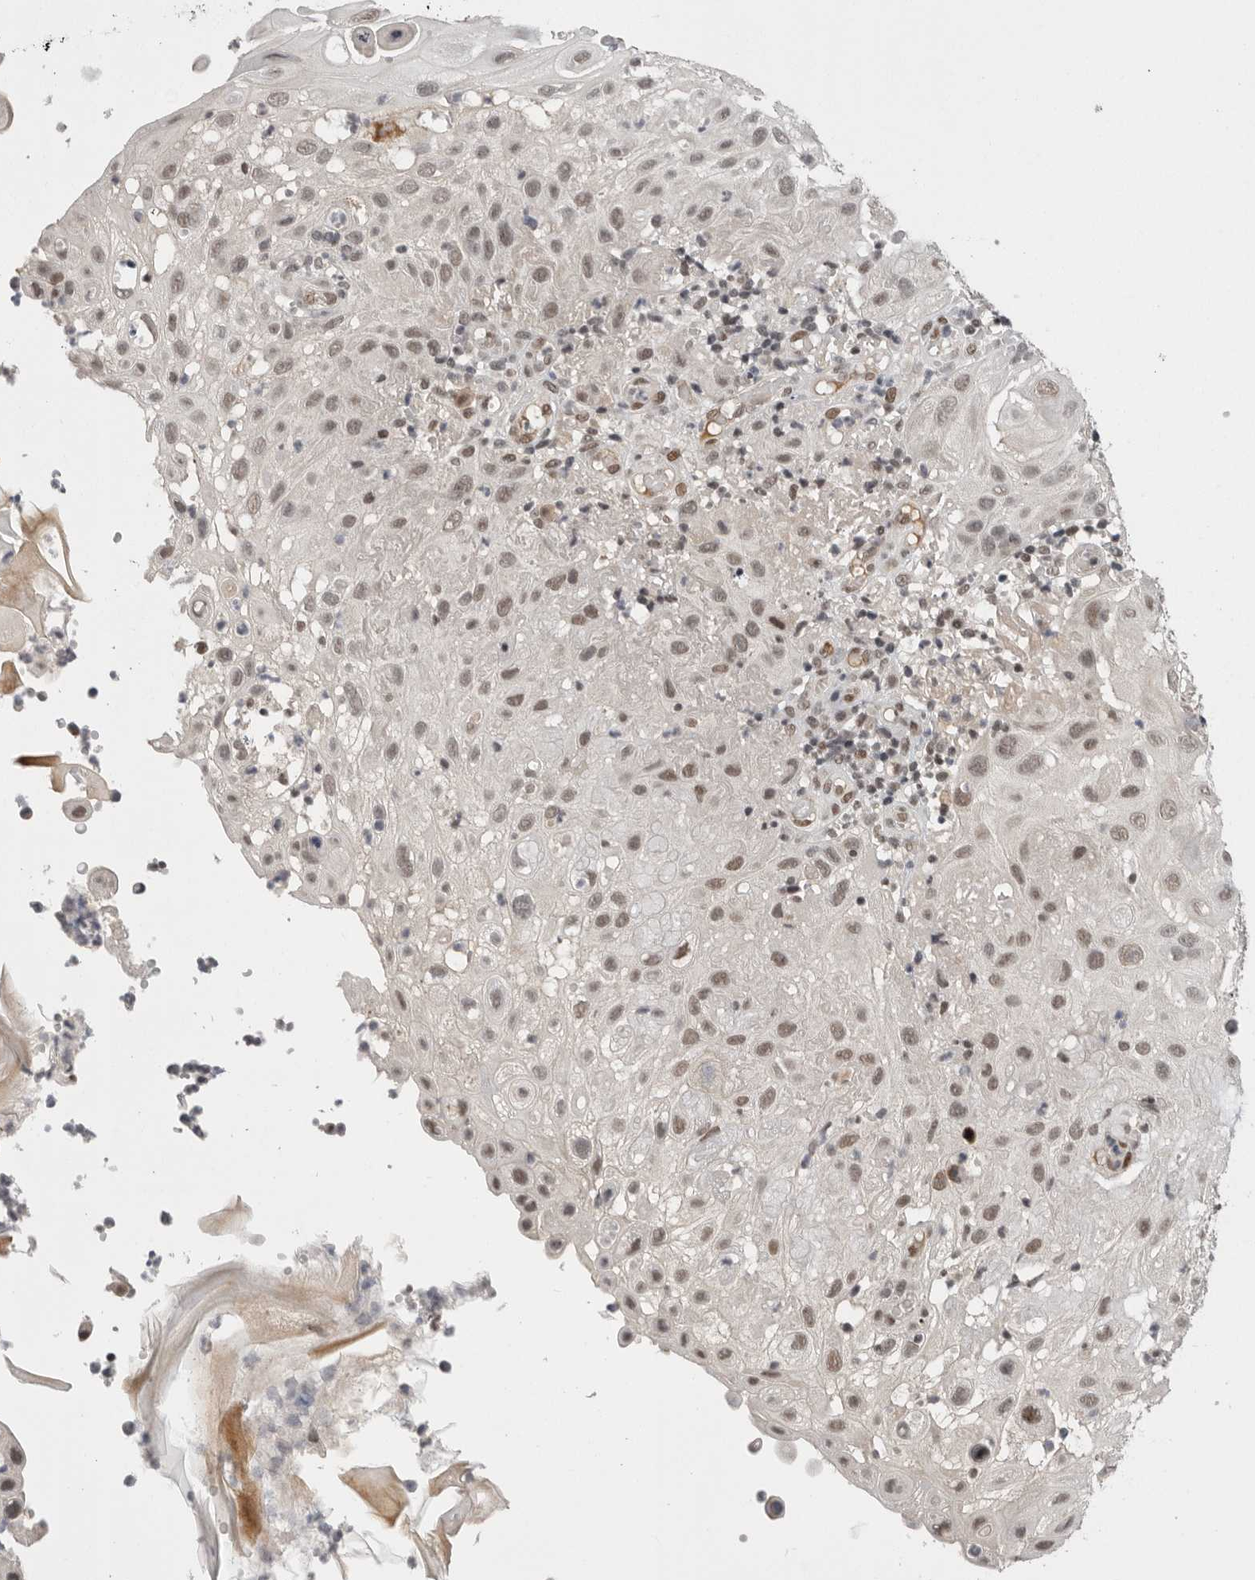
{"staining": {"intensity": "weak", "quantity": ">75%", "location": "nuclear"}, "tissue": "skin cancer", "cell_type": "Tumor cells", "image_type": "cancer", "snomed": [{"axis": "morphology", "description": "Normal tissue, NOS"}, {"axis": "morphology", "description": "Squamous cell carcinoma, NOS"}, {"axis": "topography", "description": "Skin"}], "caption": "IHC photomicrograph of neoplastic tissue: squamous cell carcinoma (skin) stained using immunohistochemistry demonstrates low levels of weak protein expression localized specifically in the nuclear of tumor cells, appearing as a nuclear brown color.", "gene": "POU5F1", "patient": {"sex": "female", "age": 96}}